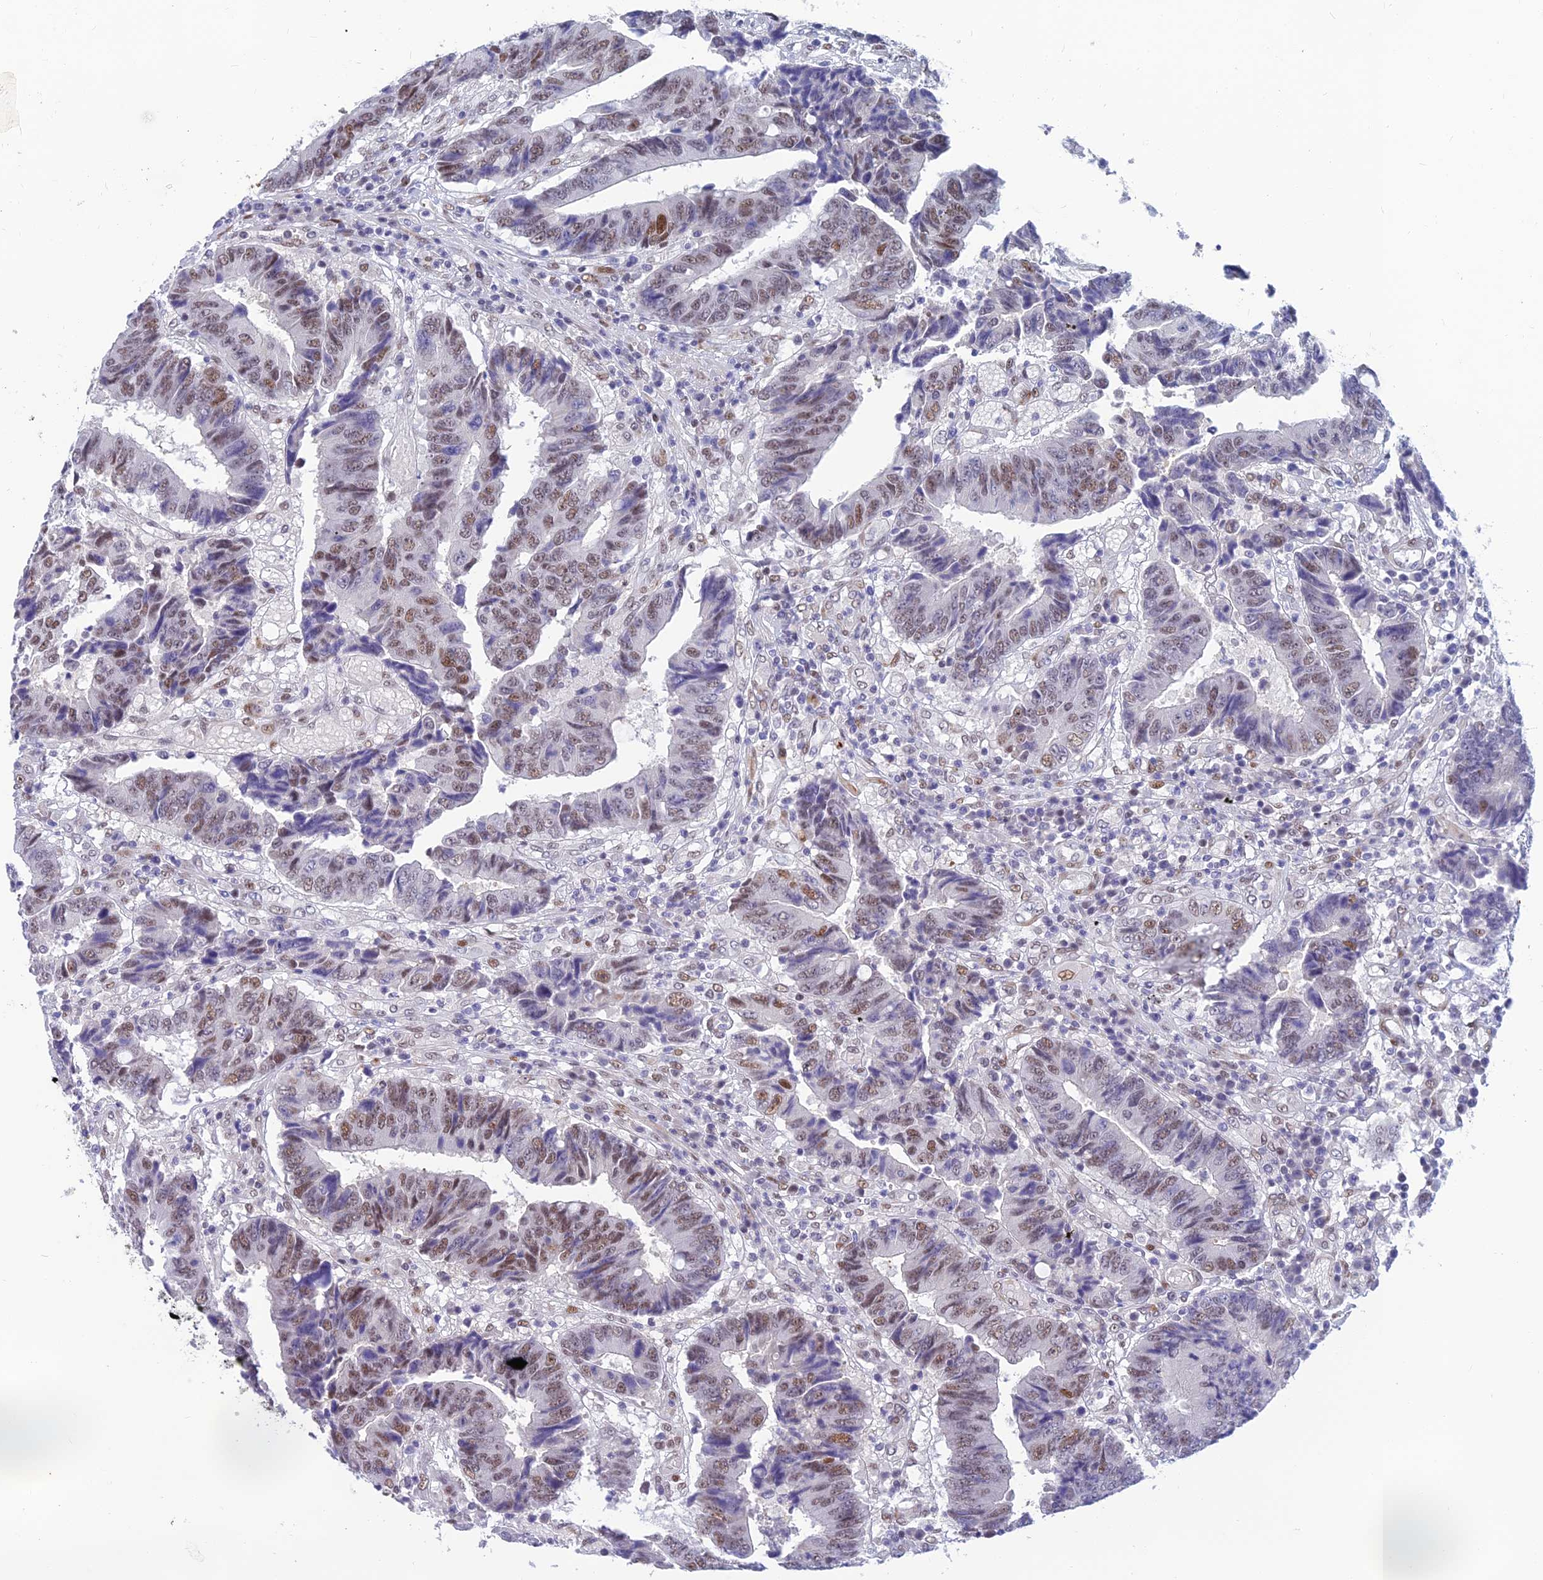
{"staining": {"intensity": "moderate", "quantity": "25%-75%", "location": "nuclear"}, "tissue": "colorectal cancer", "cell_type": "Tumor cells", "image_type": "cancer", "snomed": [{"axis": "morphology", "description": "Adenocarcinoma, NOS"}, {"axis": "topography", "description": "Rectum"}], "caption": "A brown stain labels moderate nuclear positivity of a protein in colorectal cancer tumor cells.", "gene": "CLK4", "patient": {"sex": "male", "age": 84}}